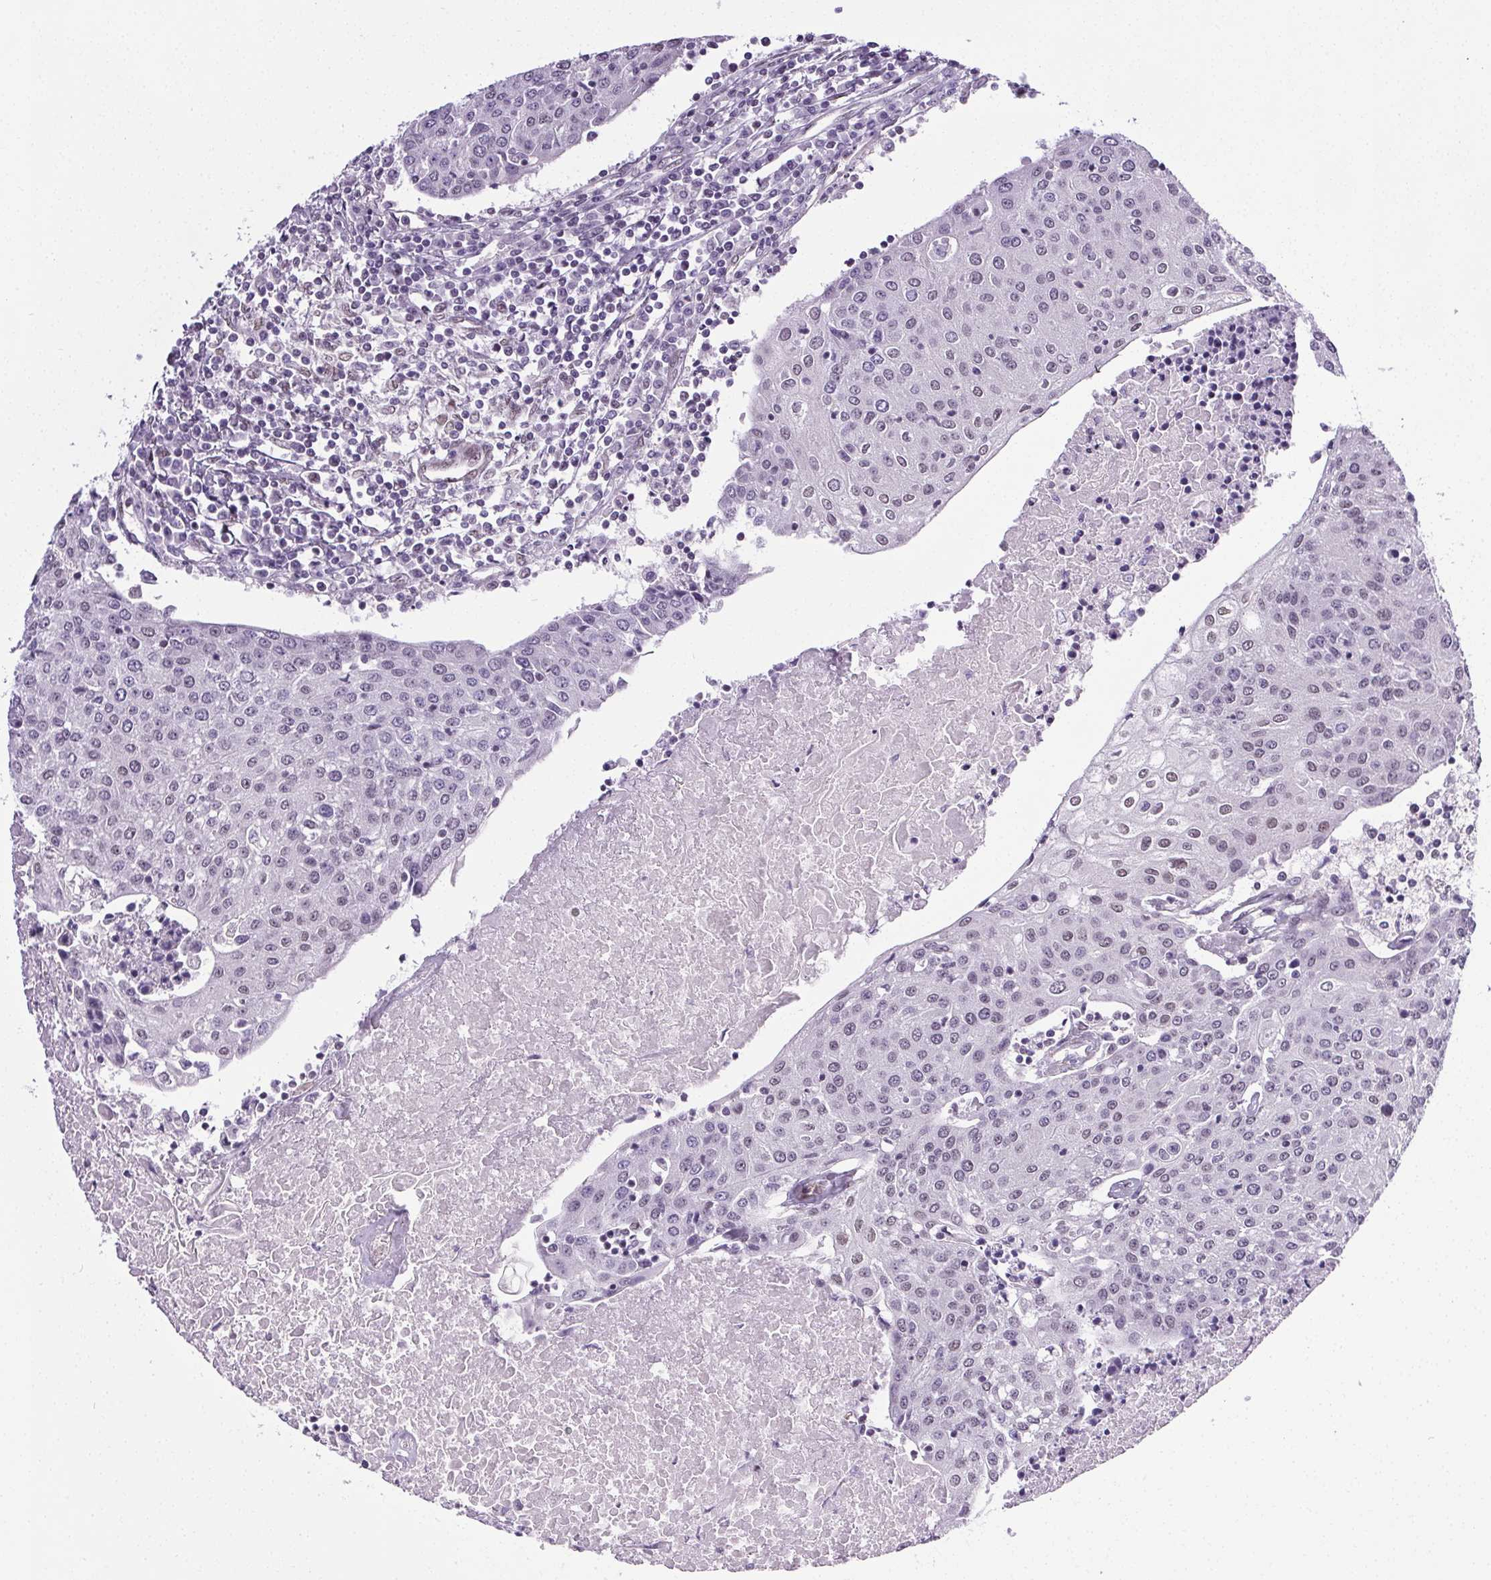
{"staining": {"intensity": "negative", "quantity": "none", "location": "none"}, "tissue": "urothelial cancer", "cell_type": "Tumor cells", "image_type": "cancer", "snomed": [{"axis": "morphology", "description": "Urothelial carcinoma, High grade"}, {"axis": "topography", "description": "Urinary bladder"}], "caption": "This photomicrograph is of urothelial carcinoma (high-grade) stained with immunohistochemistry to label a protein in brown with the nuclei are counter-stained blue. There is no positivity in tumor cells.", "gene": "GP6", "patient": {"sex": "female", "age": 85}}